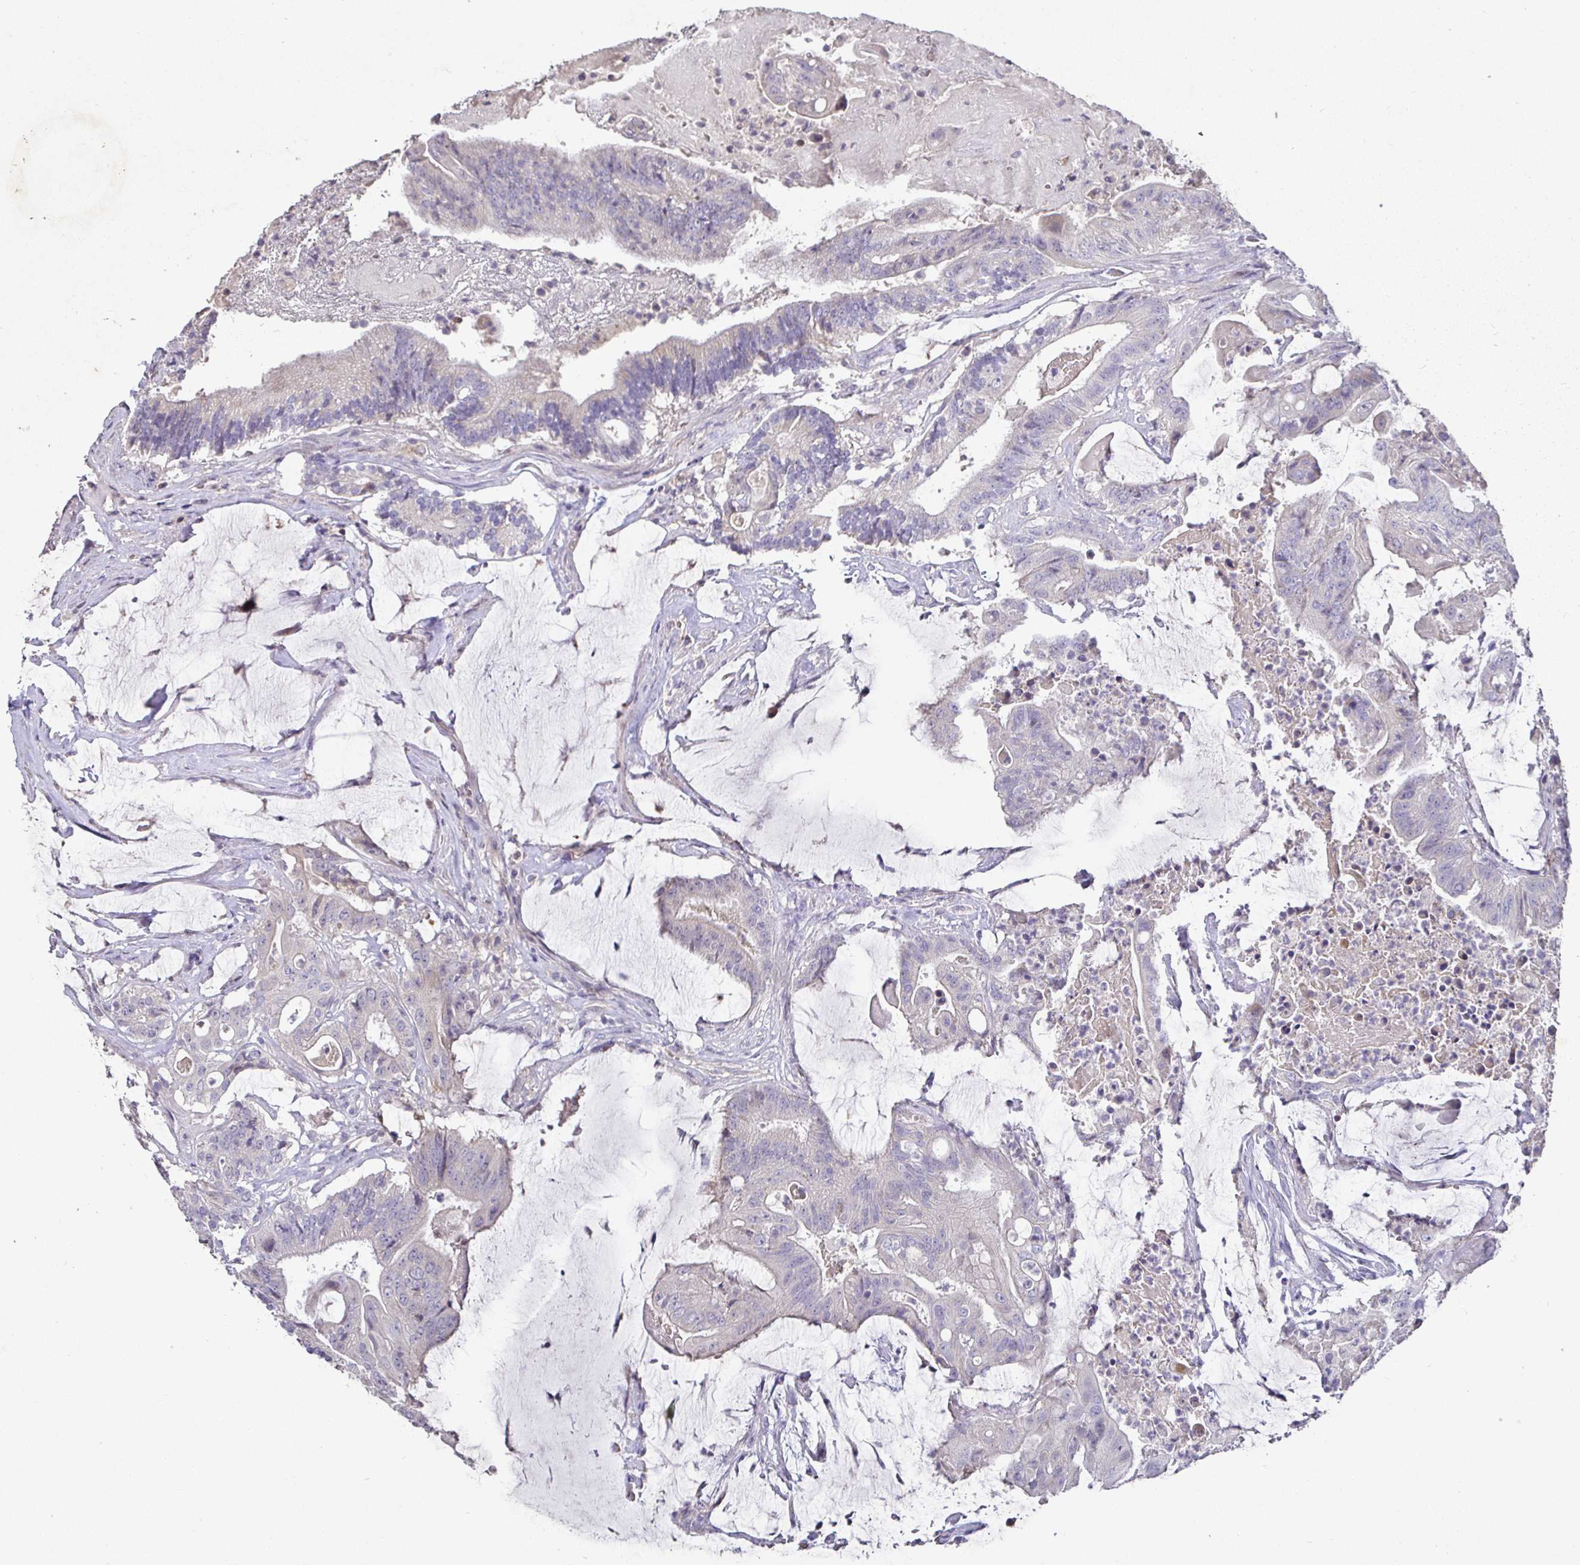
{"staining": {"intensity": "negative", "quantity": "none", "location": "none"}, "tissue": "colorectal cancer", "cell_type": "Tumor cells", "image_type": "cancer", "snomed": [{"axis": "morphology", "description": "Adenocarcinoma, NOS"}, {"axis": "topography", "description": "Colon"}], "caption": "Immunohistochemistry (IHC) histopathology image of neoplastic tissue: adenocarcinoma (colorectal) stained with DAB (3,3'-diaminobenzidine) reveals no significant protein staining in tumor cells.", "gene": "SHISA4", "patient": {"sex": "female", "age": 43}}